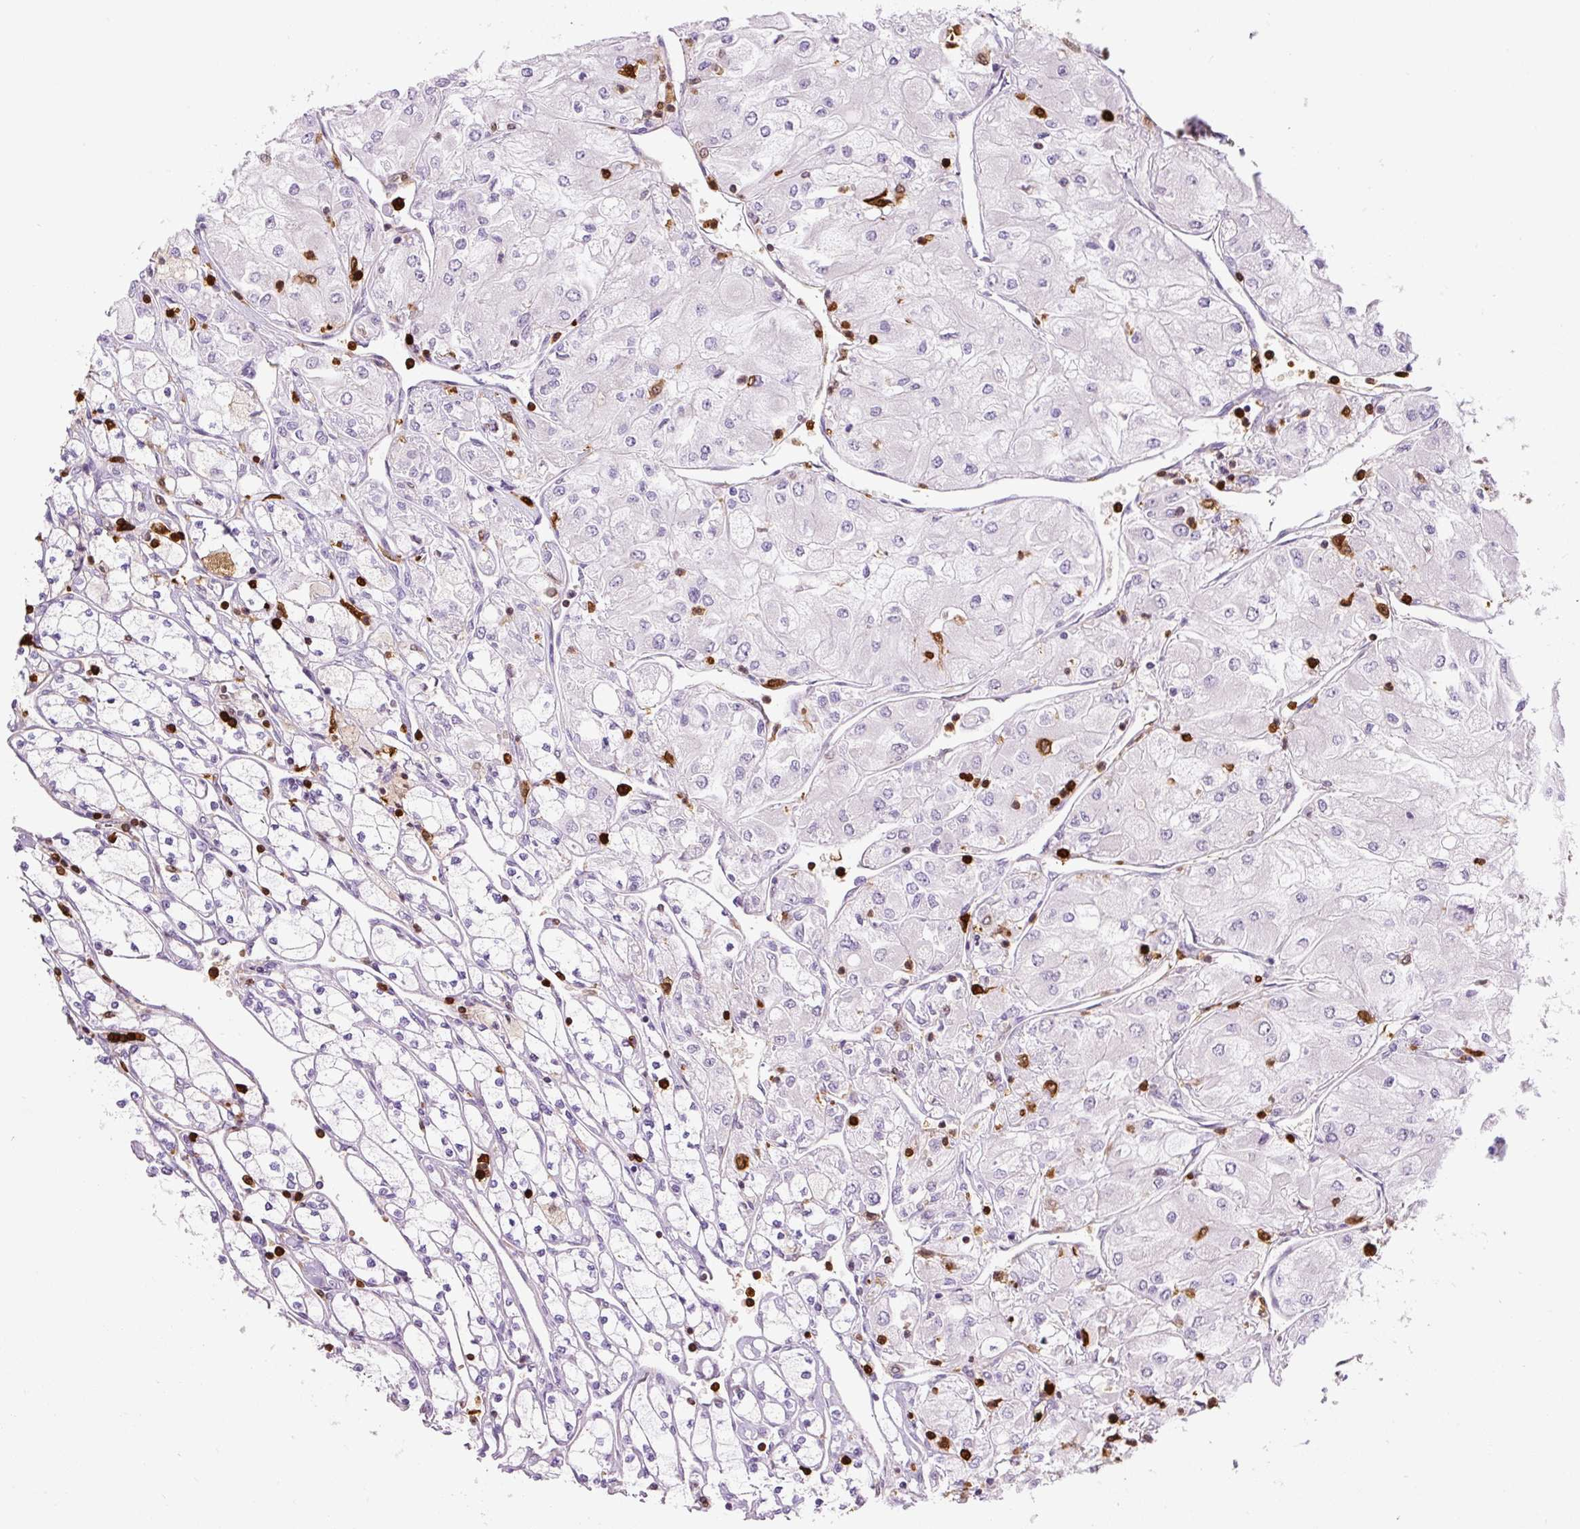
{"staining": {"intensity": "negative", "quantity": "none", "location": "none"}, "tissue": "renal cancer", "cell_type": "Tumor cells", "image_type": "cancer", "snomed": [{"axis": "morphology", "description": "Adenocarcinoma, NOS"}, {"axis": "topography", "description": "Kidney"}], "caption": "DAB (3,3'-diaminobenzidine) immunohistochemical staining of human renal cancer shows no significant staining in tumor cells. Brightfield microscopy of IHC stained with DAB (3,3'-diaminobenzidine) (brown) and hematoxylin (blue), captured at high magnification.", "gene": "S100A4", "patient": {"sex": "male", "age": 80}}